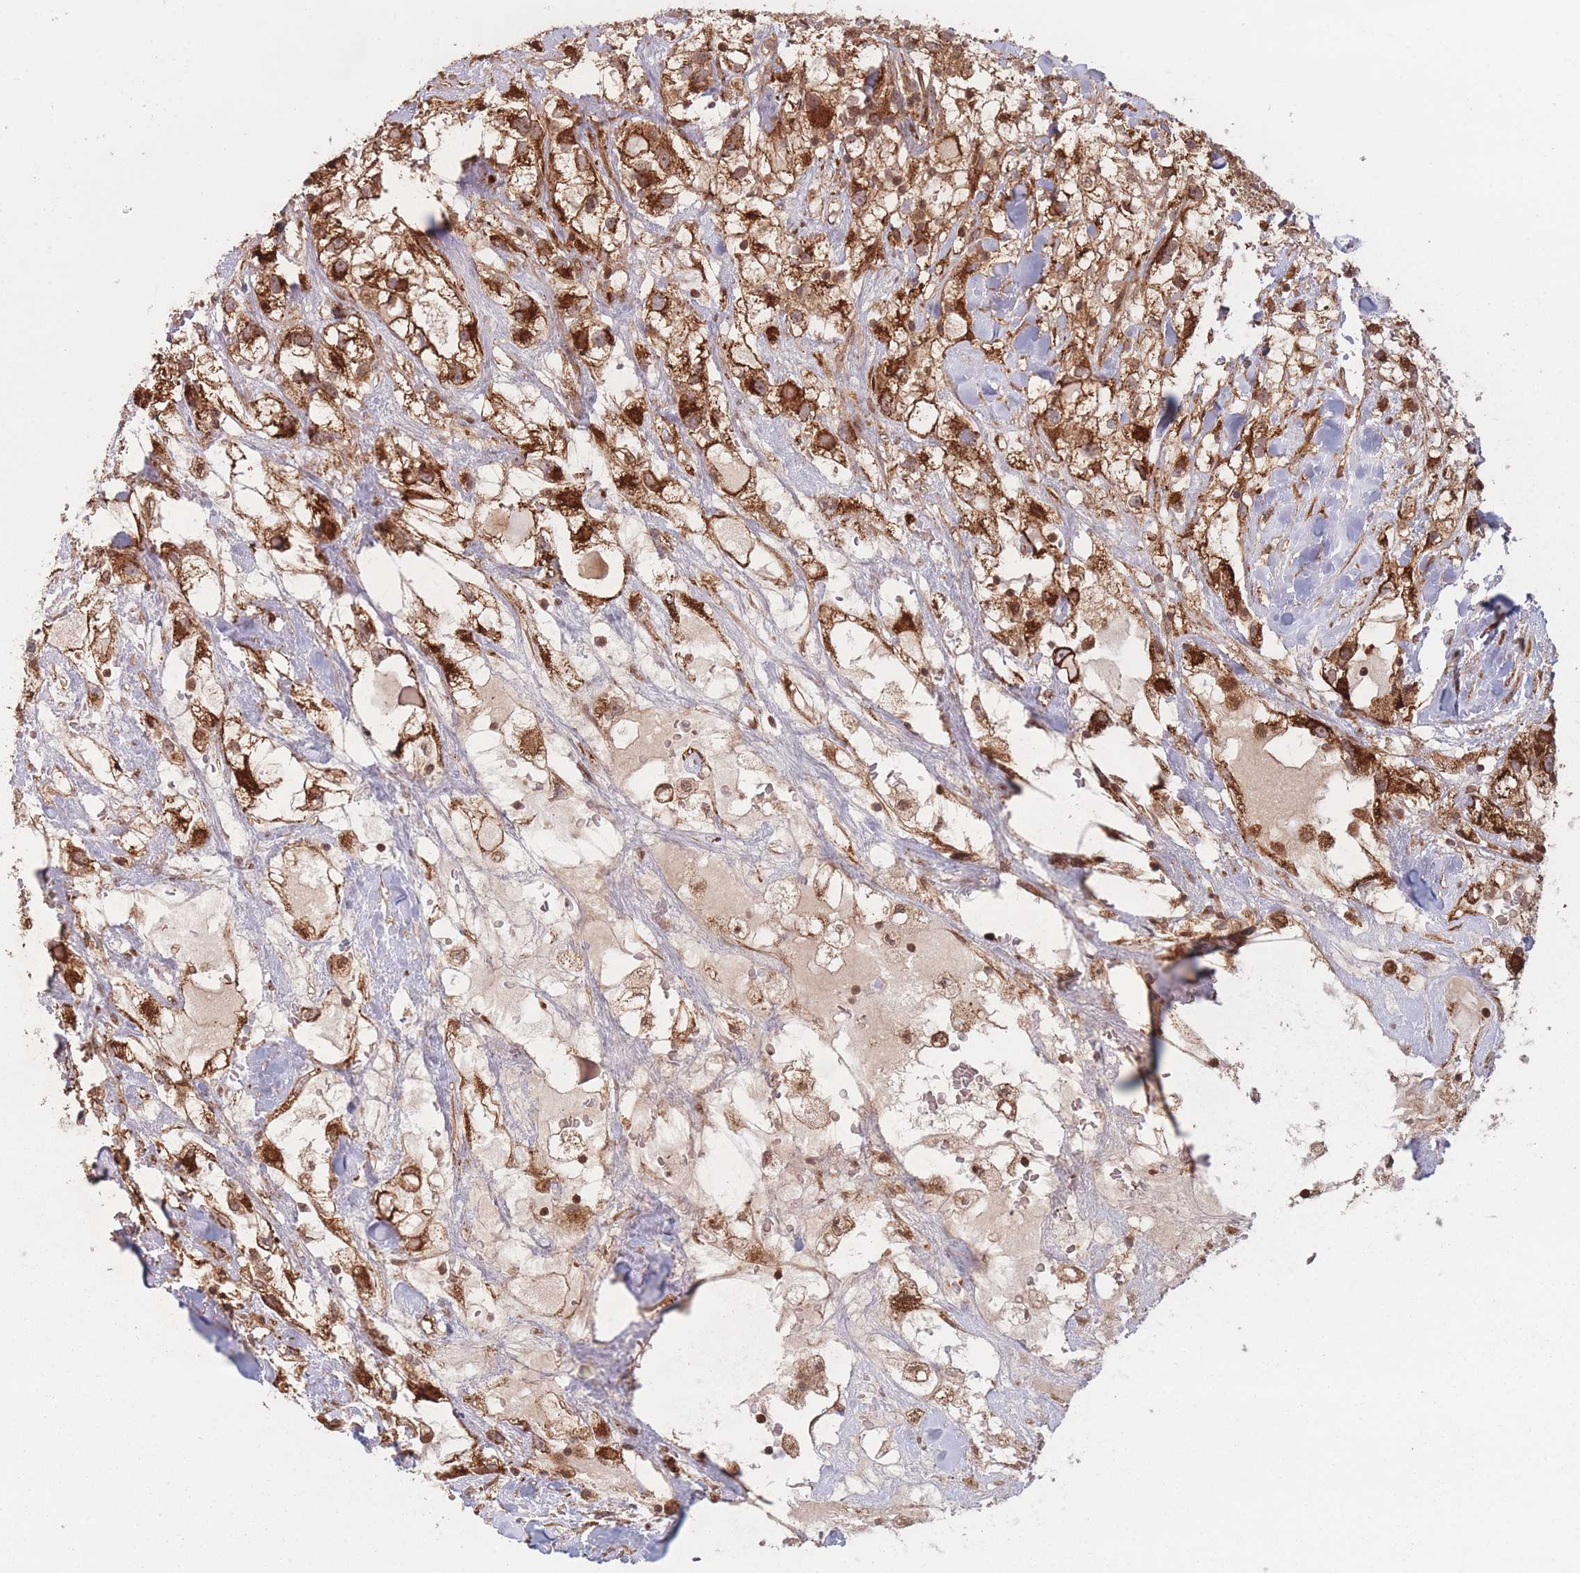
{"staining": {"intensity": "strong", "quantity": ">75%", "location": "cytoplasmic/membranous"}, "tissue": "renal cancer", "cell_type": "Tumor cells", "image_type": "cancer", "snomed": [{"axis": "morphology", "description": "Adenocarcinoma, NOS"}, {"axis": "topography", "description": "Kidney"}], "caption": "Renal cancer (adenocarcinoma) was stained to show a protein in brown. There is high levels of strong cytoplasmic/membranous staining in approximately >75% of tumor cells.", "gene": "PODXL2", "patient": {"sex": "male", "age": 59}}